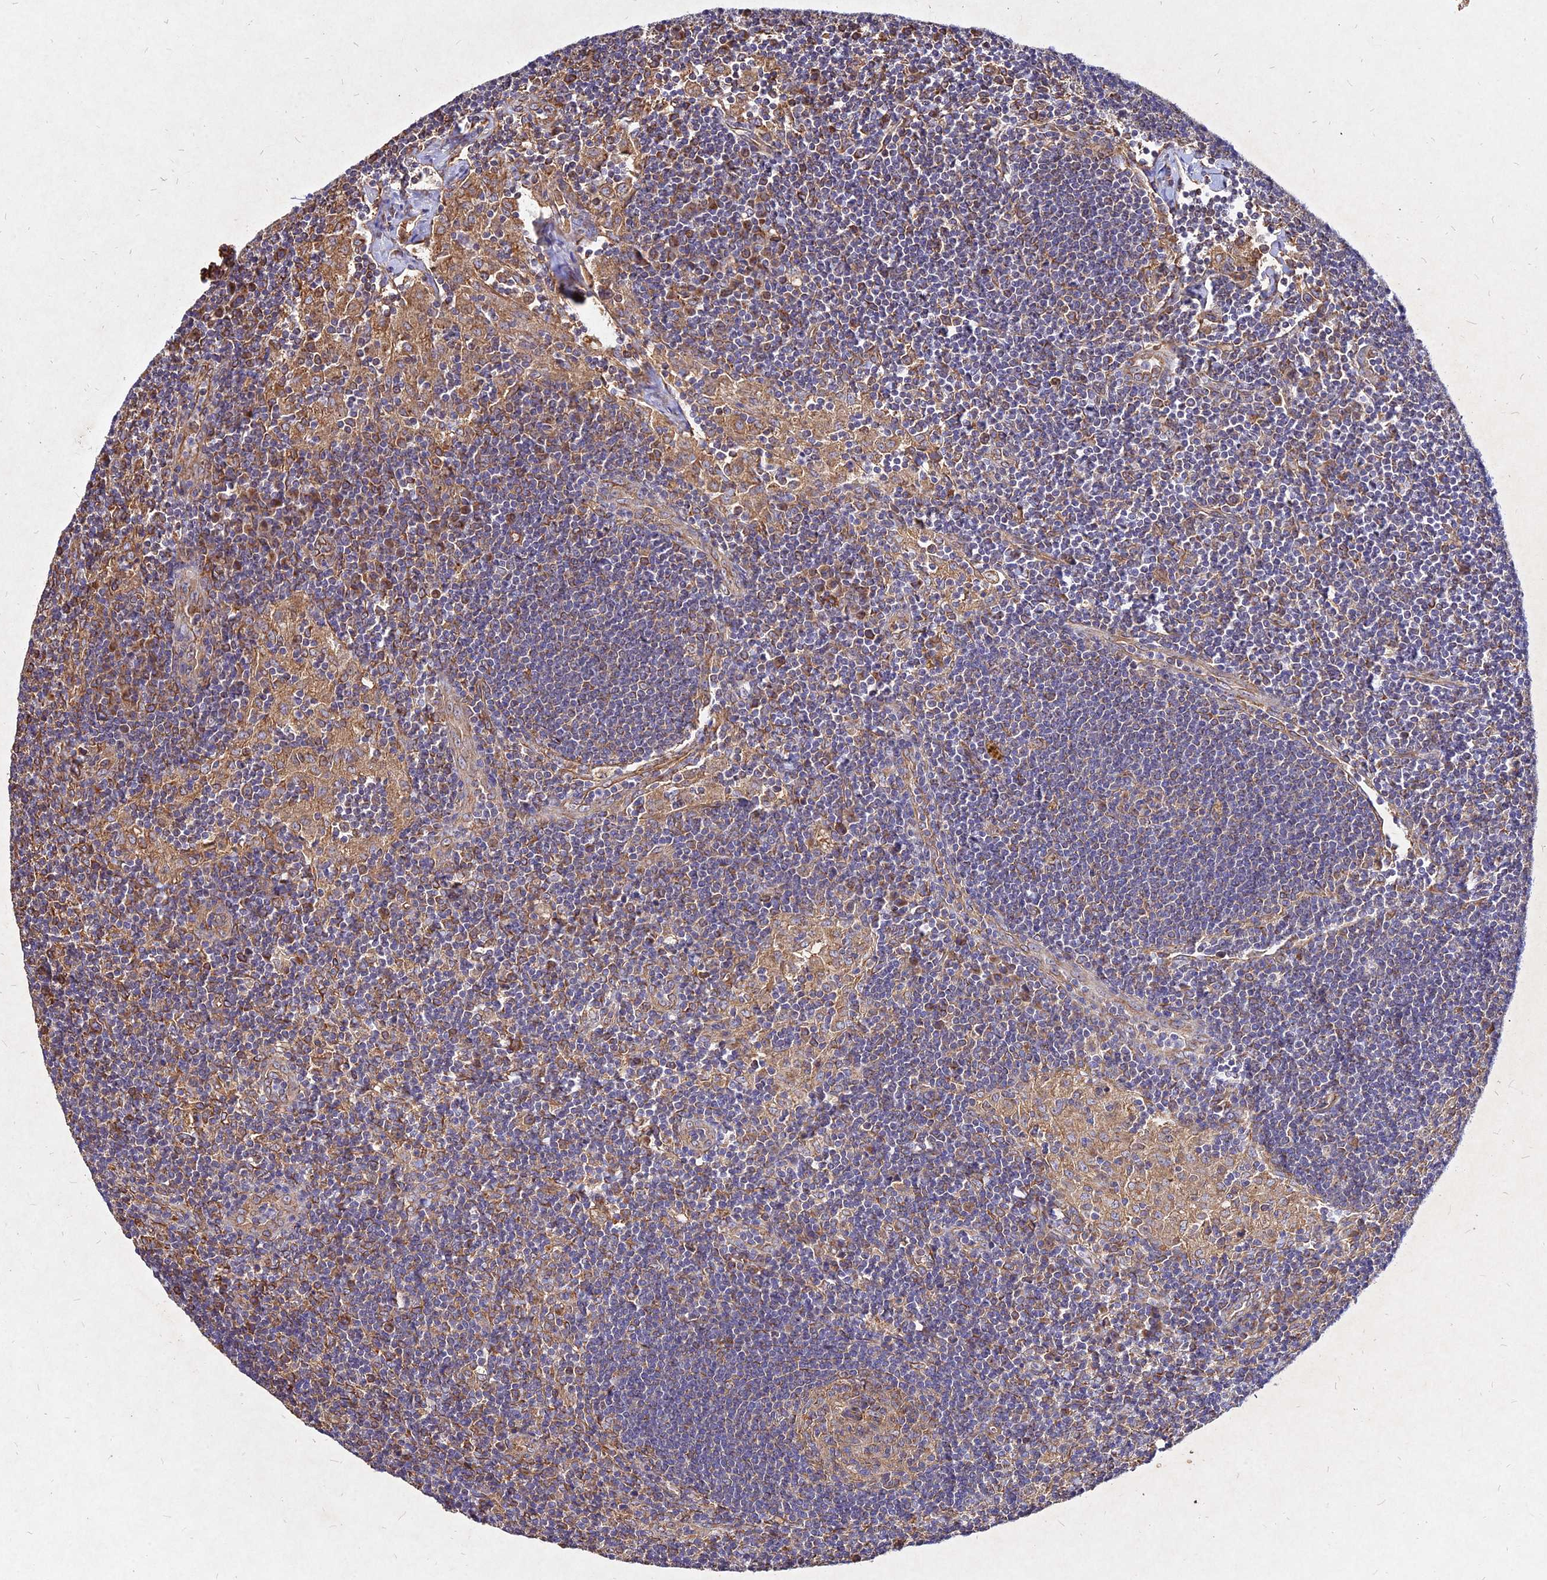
{"staining": {"intensity": "strong", "quantity": "25%-75%", "location": "cytoplasmic/membranous"}, "tissue": "lymph node", "cell_type": "Germinal center cells", "image_type": "normal", "snomed": [{"axis": "morphology", "description": "Normal tissue, NOS"}, {"axis": "topography", "description": "Lymph node"}], "caption": "Lymph node stained with immunohistochemistry (IHC) demonstrates strong cytoplasmic/membranous positivity in approximately 25%-75% of germinal center cells.", "gene": "SKA1", "patient": {"sex": "male", "age": 24}}